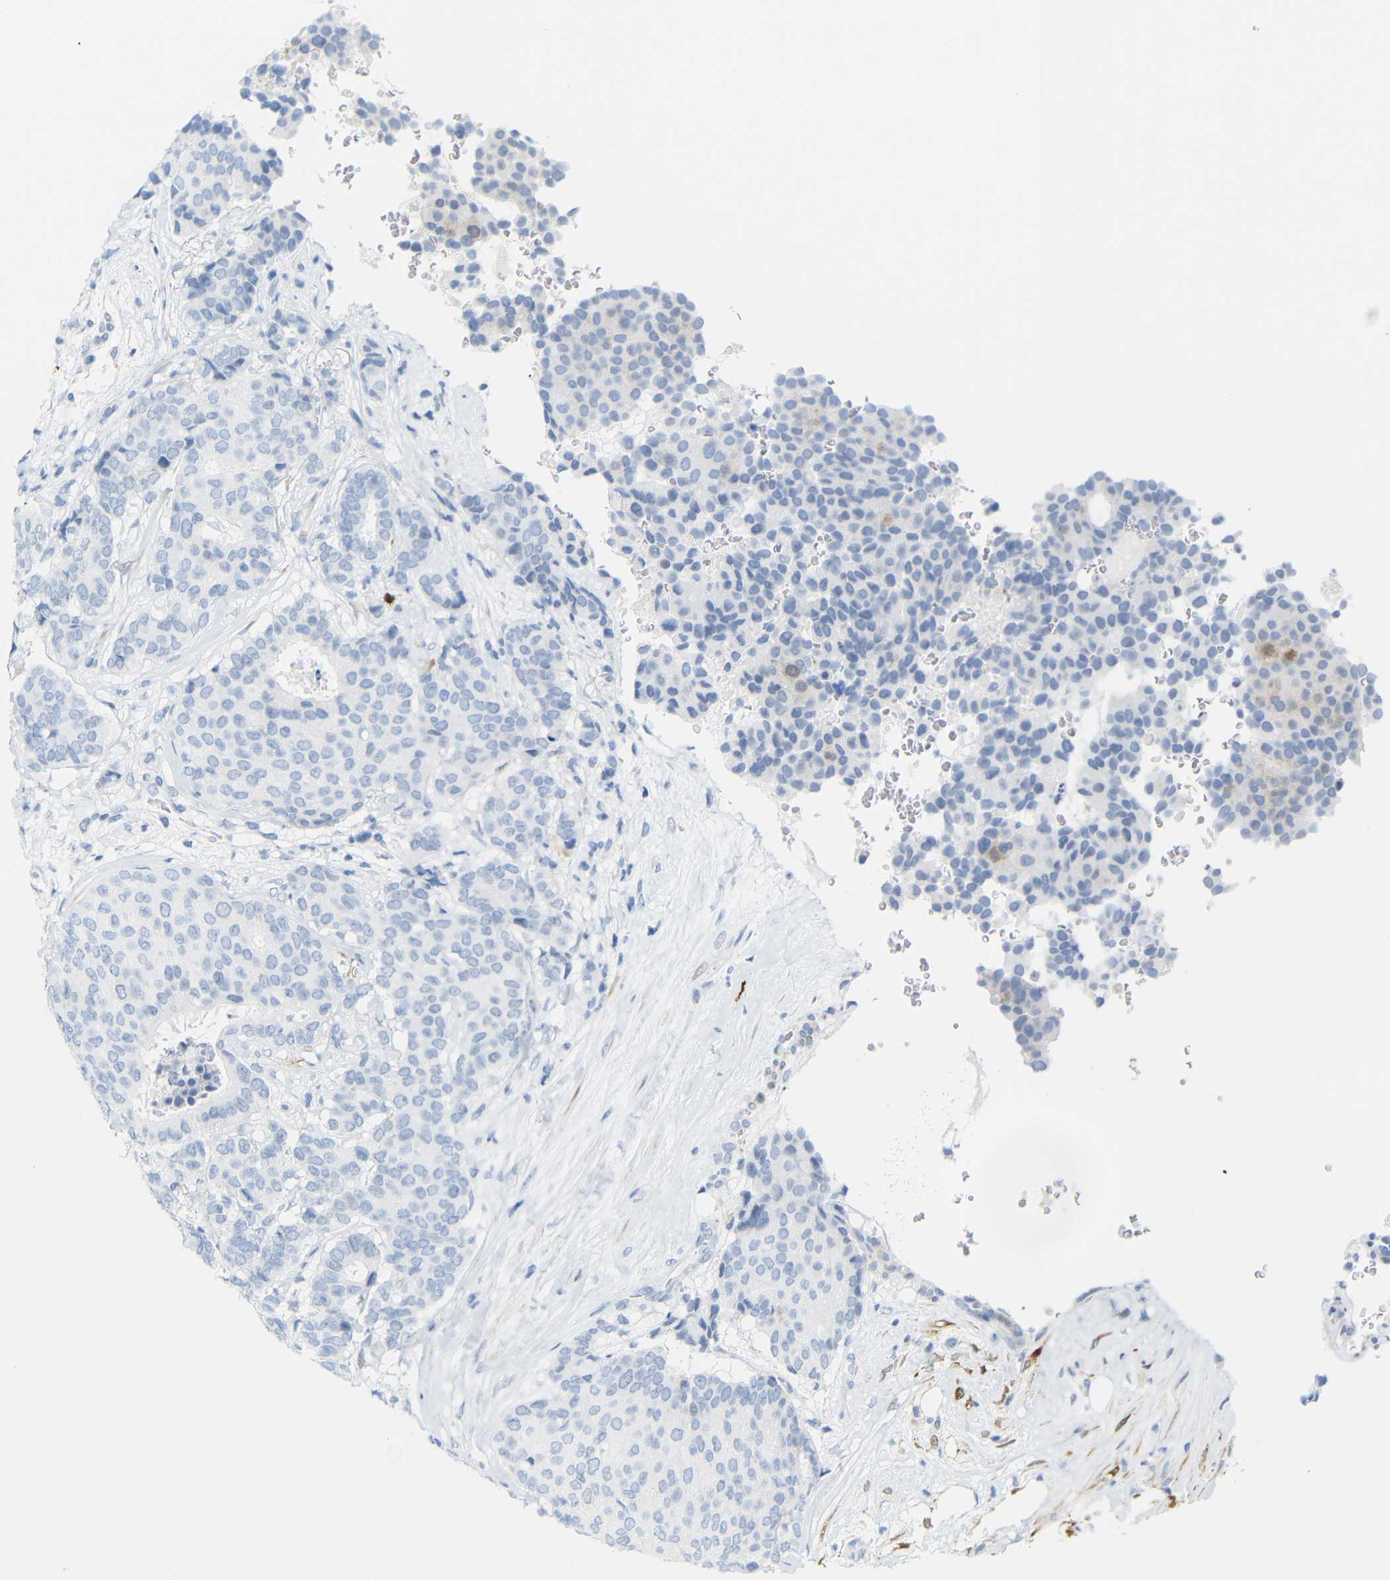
{"staining": {"intensity": "negative", "quantity": "none", "location": "none"}, "tissue": "breast cancer", "cell_type": "Tumor cells", "image_type": "cancer", "snomed": [{"axis": "morphology", "description": "Duct carcinoma"}, {"axis": "topography", "description": "Breast"}], "caption": "Micrograph shows no protein positivity in tumor cells of breast infiltrating ductal carcinoma tissue.", "gene": "MT1A", "patient": {"sex": "female", "age": 75}}